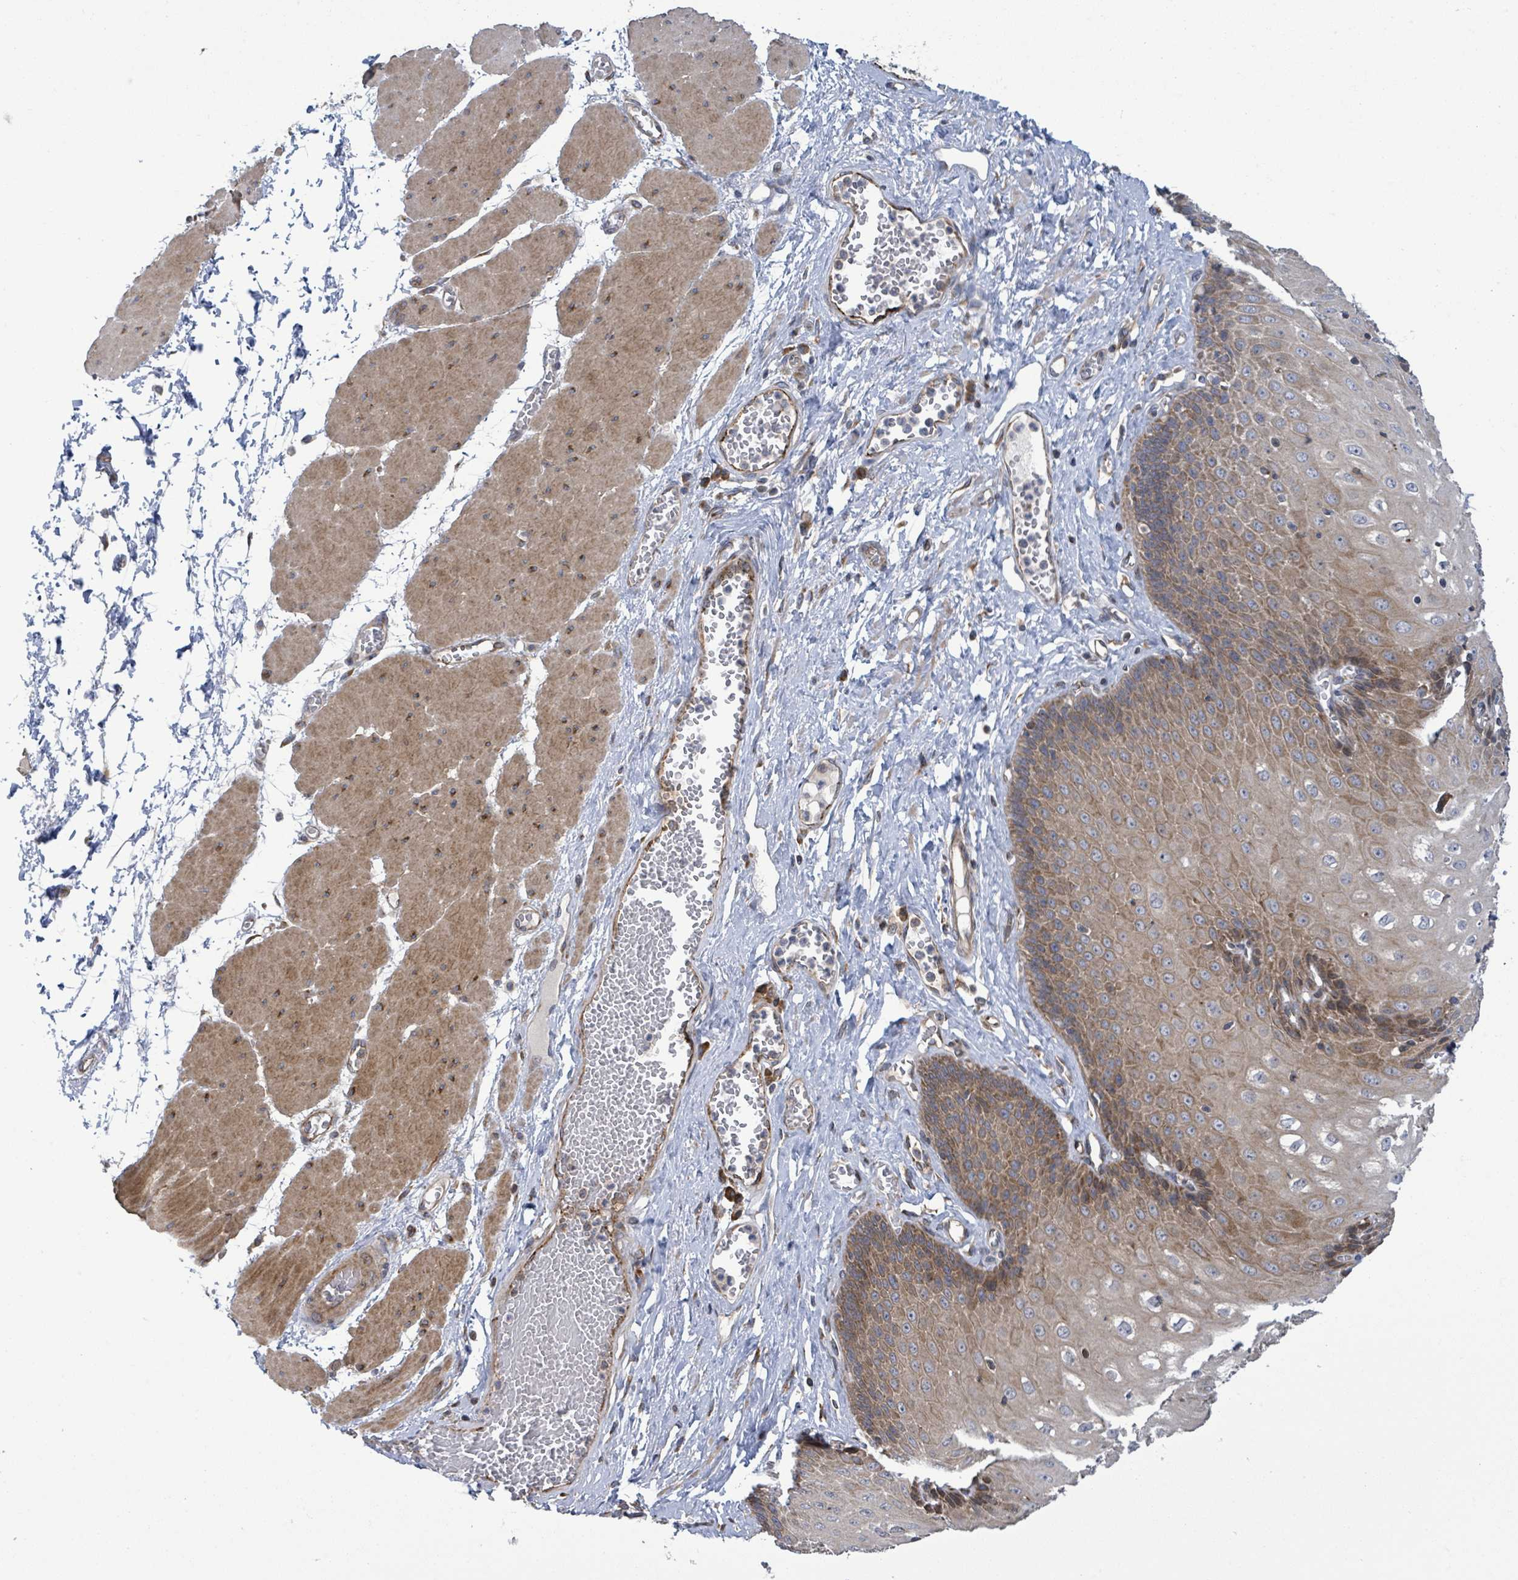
{"staining": {"intensity": "moderate", "quantity": ">75%", "location": "cytoplasmic/membranous"}, "tissue": "esophagus", "cell_type": "Squamous epithelial cells", "image_type": "normal", "snomed": [{"axis": "morphology", "description": "Normal tissue, NOS"}, {"axis": "topography", "description": "Esophagus"}], "caption": "A micrograph of human esophagus stained for a protein displays moderate cytoplasmic/membranous brown staining in squamous epithelial cells. (DAB IHC with brightfield microscopy, high magnification).", "gene": "NOMO1", "patient": {"sex": "male", "age": 60}}